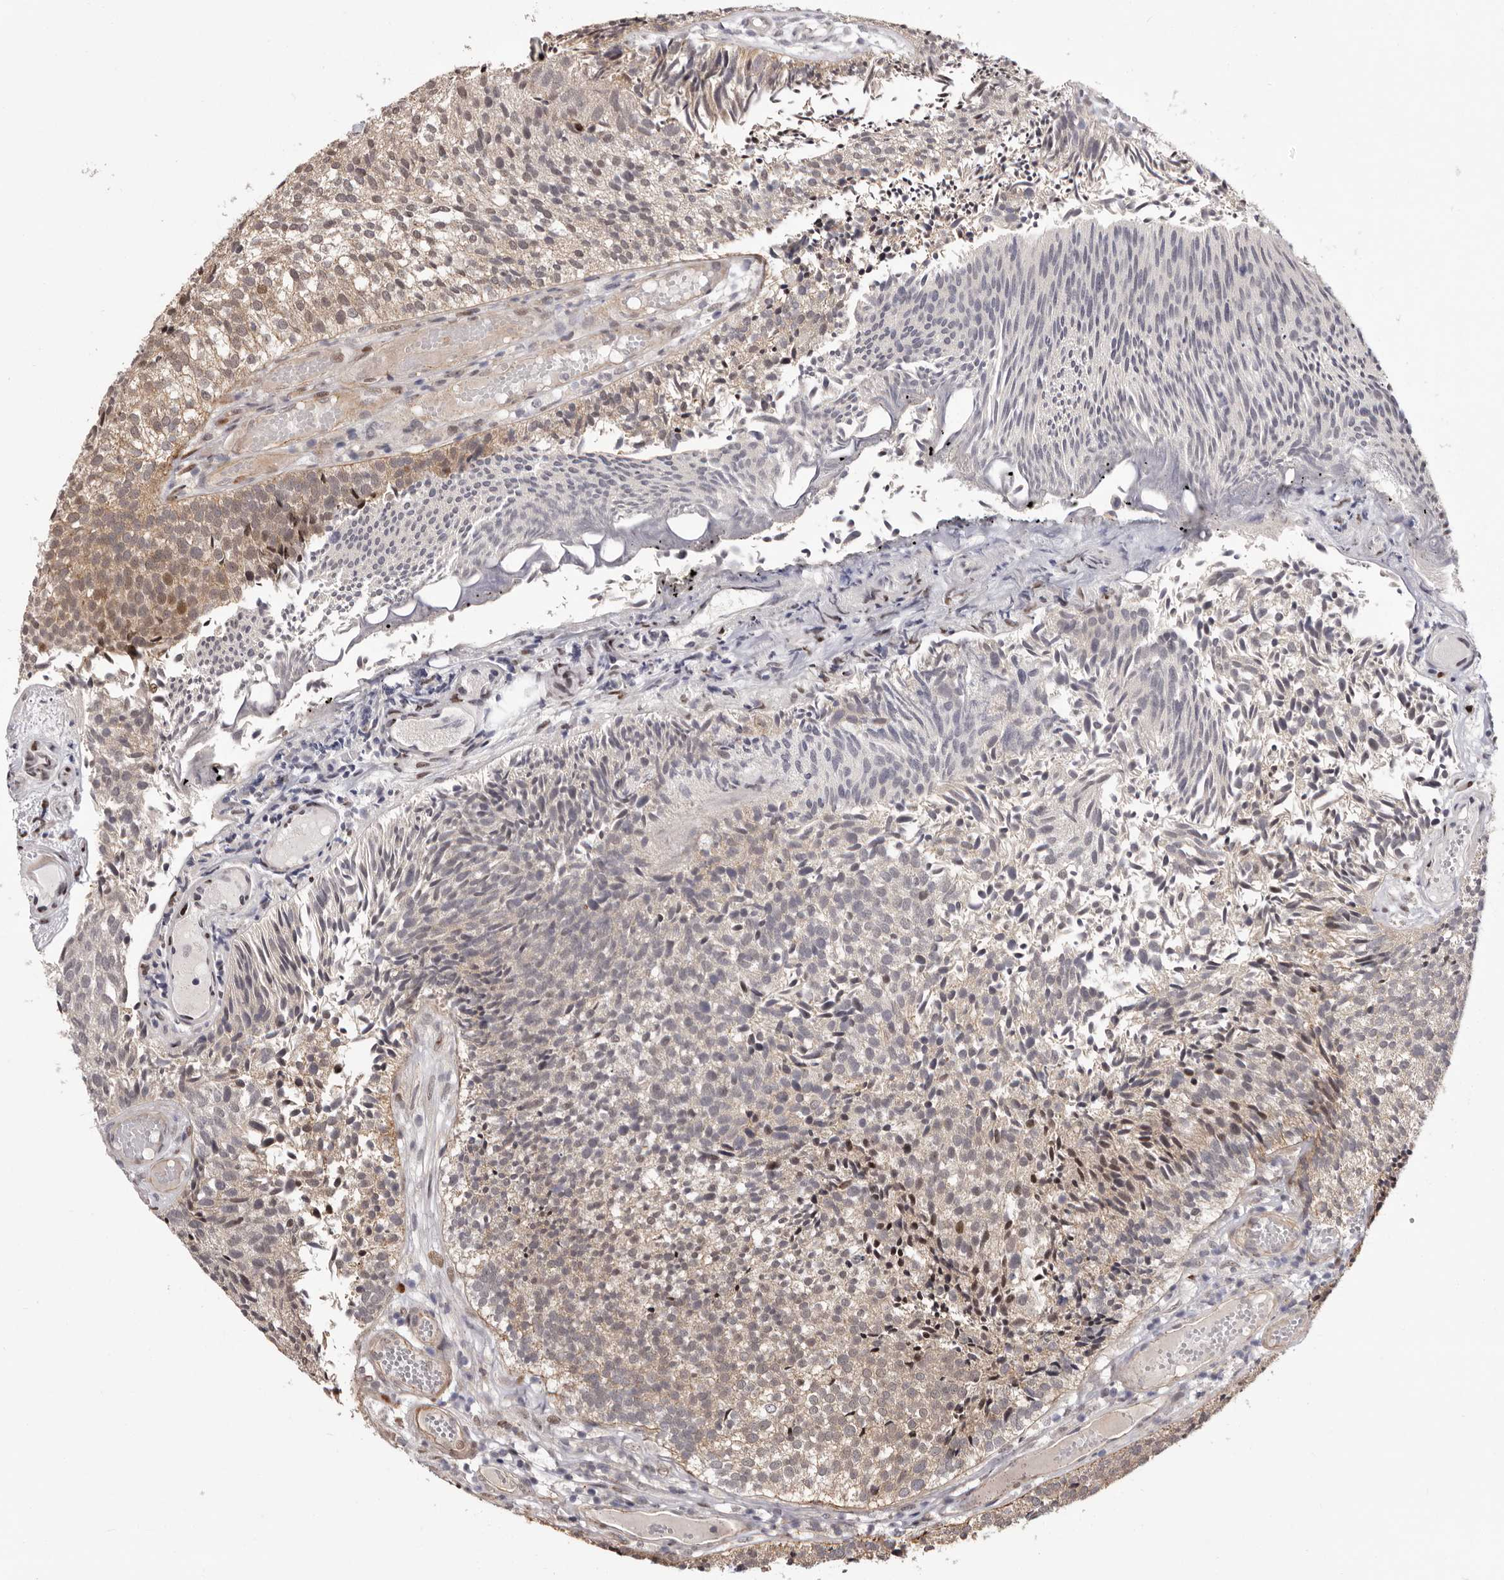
{"staining": {"intensity": "moderate", "quantity": ">75%", "location": "cytoplasmic/membranous,nuclear"}, "tissue": "urothelial cancer", "cell_type": "Tumor cells", "image_type": "cancer", "snomed": [{"axis": "morphology", "description": "Urothelial carcinoma, Low grade"}, {"axis": "topography", "description": "Urinary bladder"}], "caption": "Protein expression analysis of urothelial cancer shows moderate cytoplasmic/membranous and nuclear positivity in approximately >75% of tumor cells.", "gene": "GLRX3", "patient": {"sex": "male", "age": 86}}